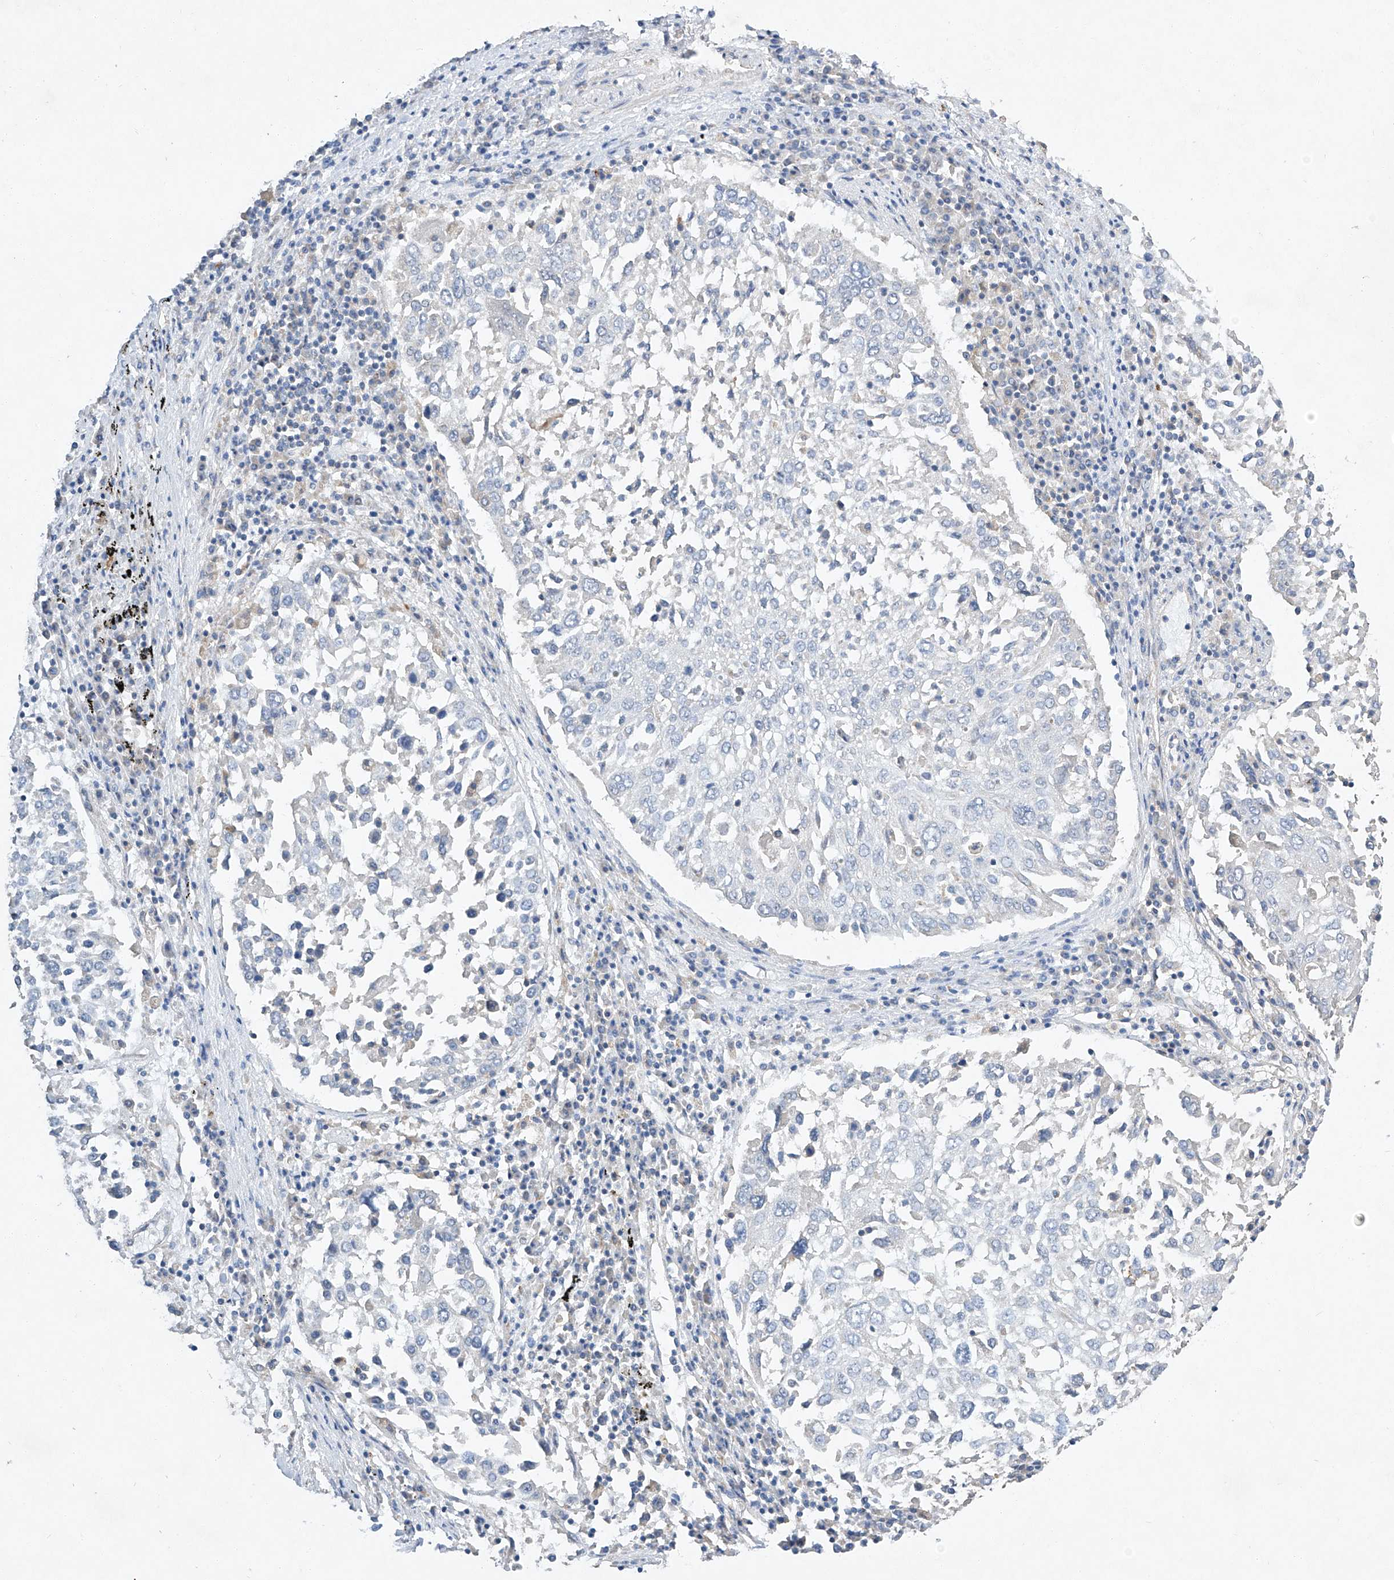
{"staining": {"intensity": "negative", "quantity": "none", "location": "none"}, "tissue": "lung cancer", "cell_type": "Tumor cells", "image_type": "cancer", "snomed": [{"axis": "morphology", "description": "Squamous cell carcinoma, NOS"}, {"axis": "topography", "description": "Lung"}], "caption": "Lung cancer (squamous cell carcinoma) stained for a protein using immunohistochemistry demonstrates no positivity tumor cells.", "gene": "AMD1", "patient": {"sex": "male", "age": 65}}